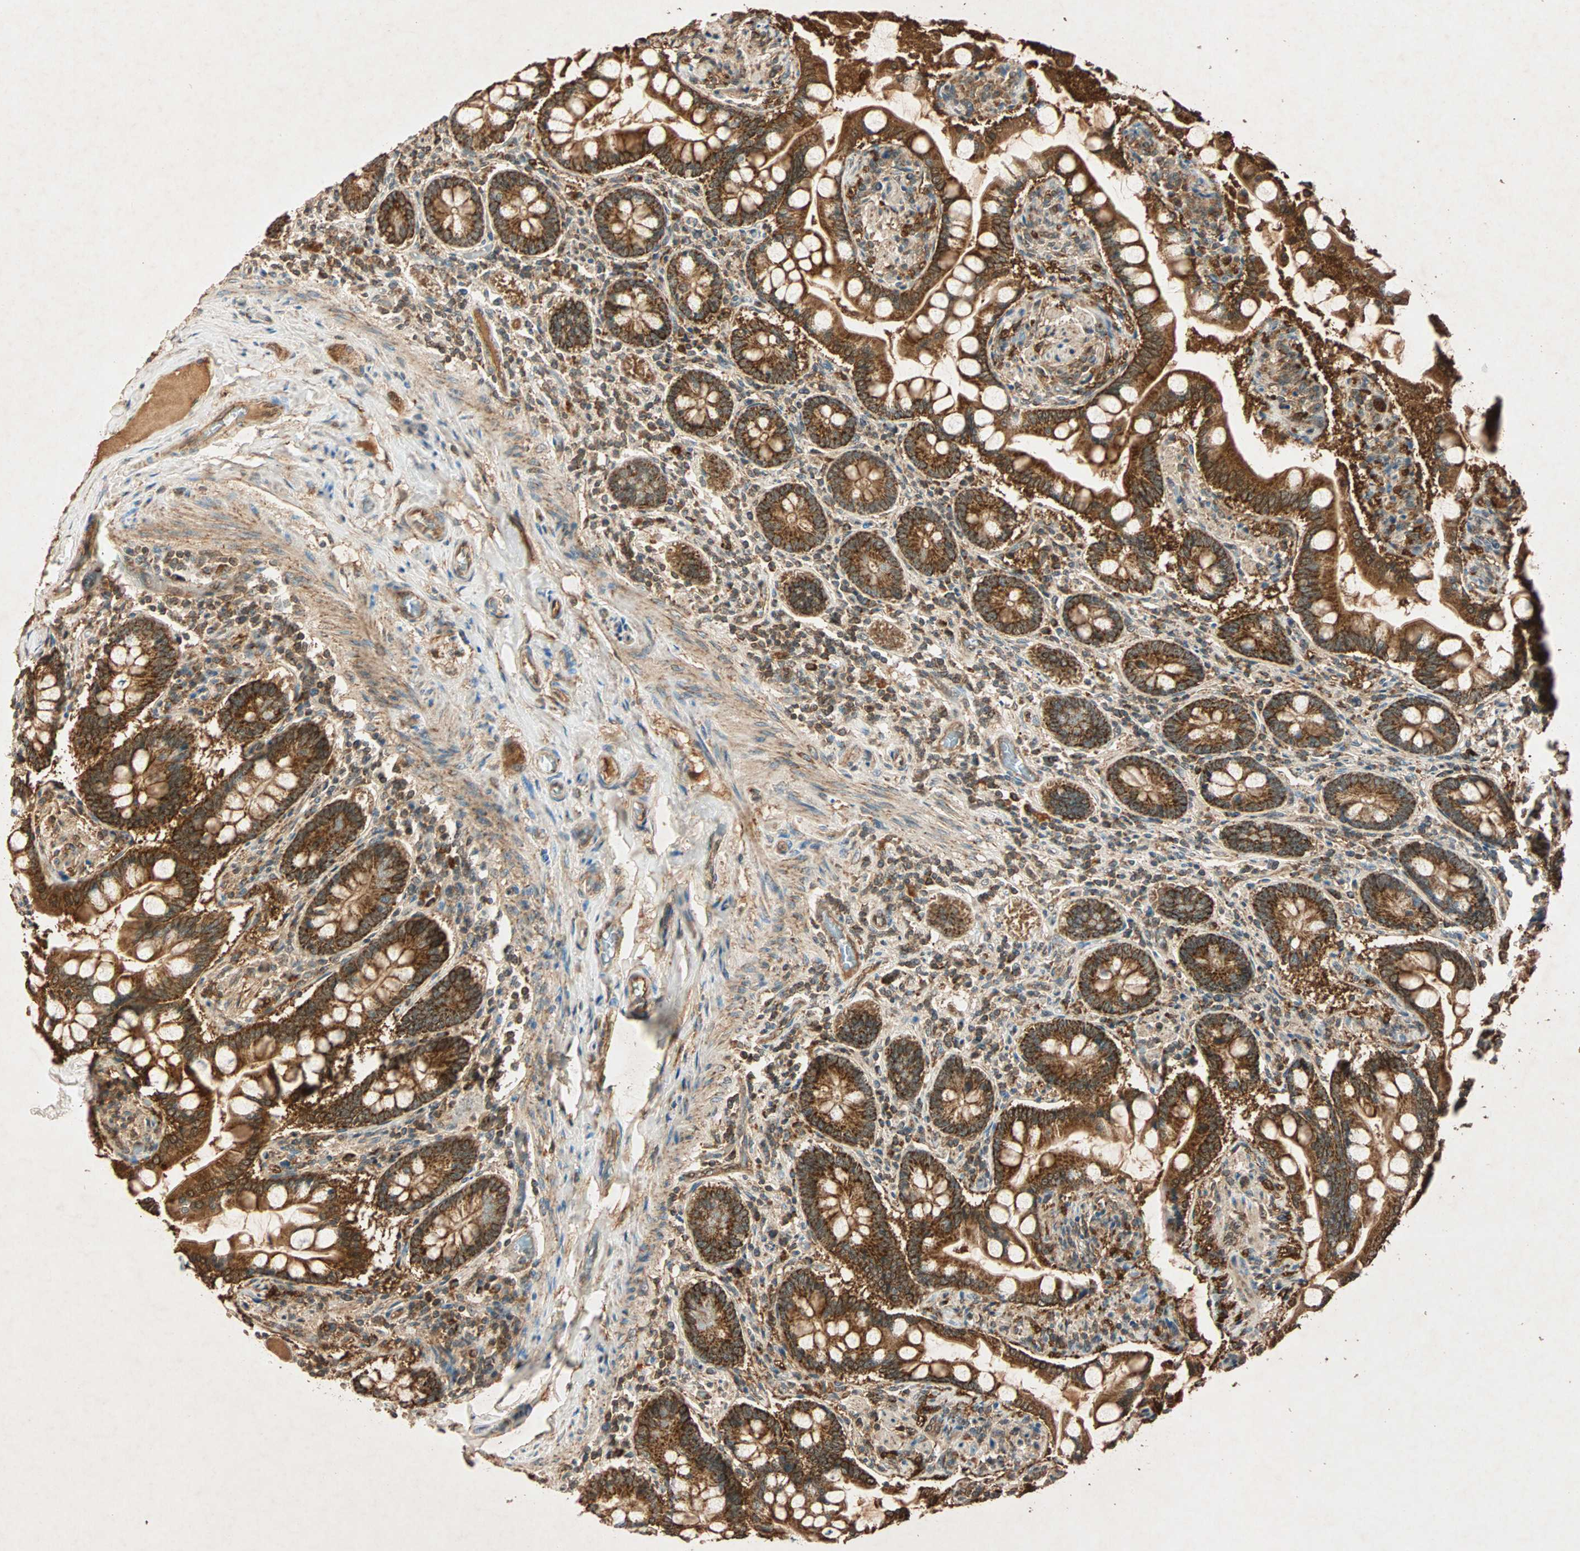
{"staining": {"intensity": "strong", "quantity": ">75%", "location": "cytoplasmic/membranous"}, "tissue": "small intestine", "cell_type": "Glandular cells", "image_type": "normal", "snomed": [{"axis": "morphology", "description": "Normal tissue, NOS"}, {"axis": "topography", "description": "Small intestine"}], "caption": "Immunohistochemistry (IHC) photomicrograph of unremarkable human small intestine stained for a protein (brown), which displays high levels of strong cytoplasmic/membranous expression in about >75% of glandular cells.", "gene": "MAPK1", "patient": {"sex": "male", "age": 41}}